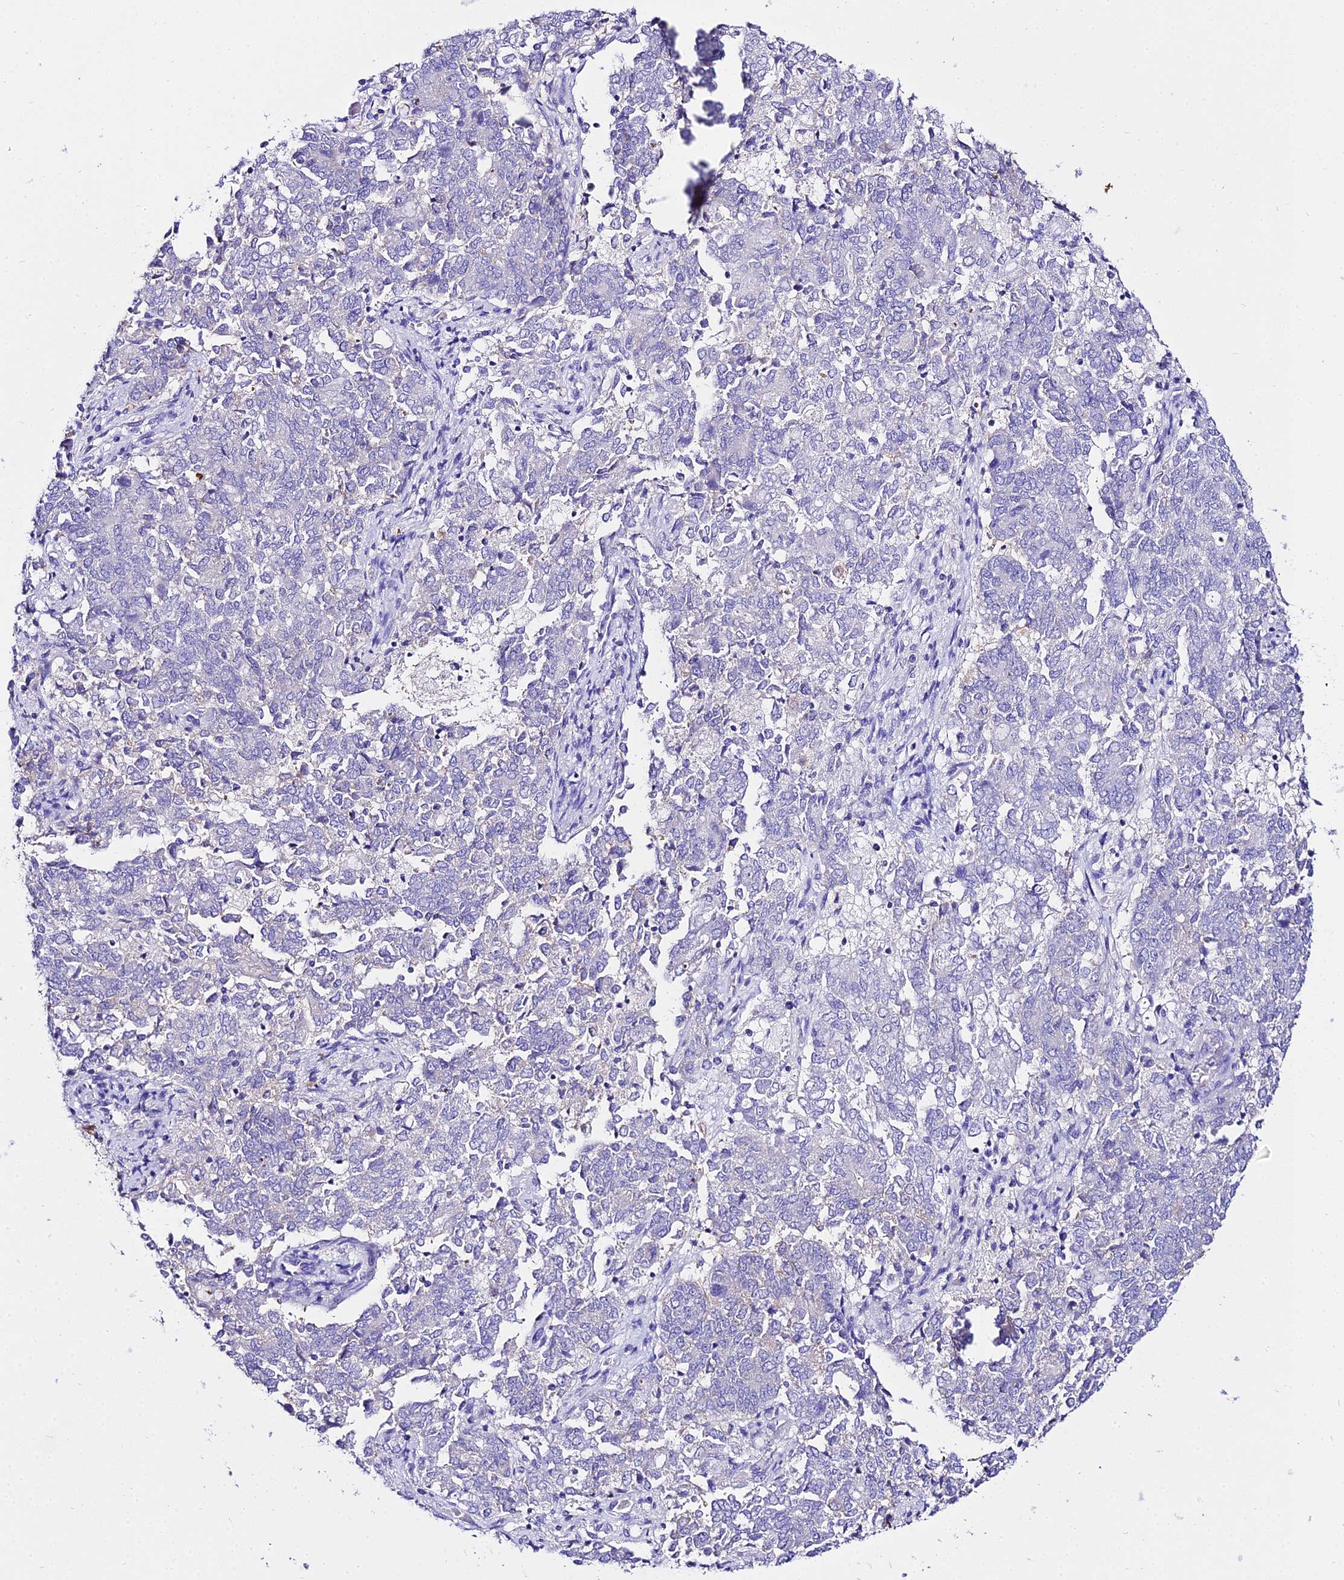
{"staining": {"intensity": "negative", "quantity": "none", "location": "none"}, "tissue": "endometrial cancer", "cell_type": "Tumor cells", "image_type": "cancer", "snomed": [{"axis": "morphology", "description": "Adenocarcinoma, NOS"}, {"axis": "topography", "description": "Endometrium"}], "caption": "This is a photomicrograph of IHC staining of endometrial adenocarcinoma, which shows no expression in tumor cells.", "gene": "TUBA3D", "patient": {"sex": "female", "age": 80}}